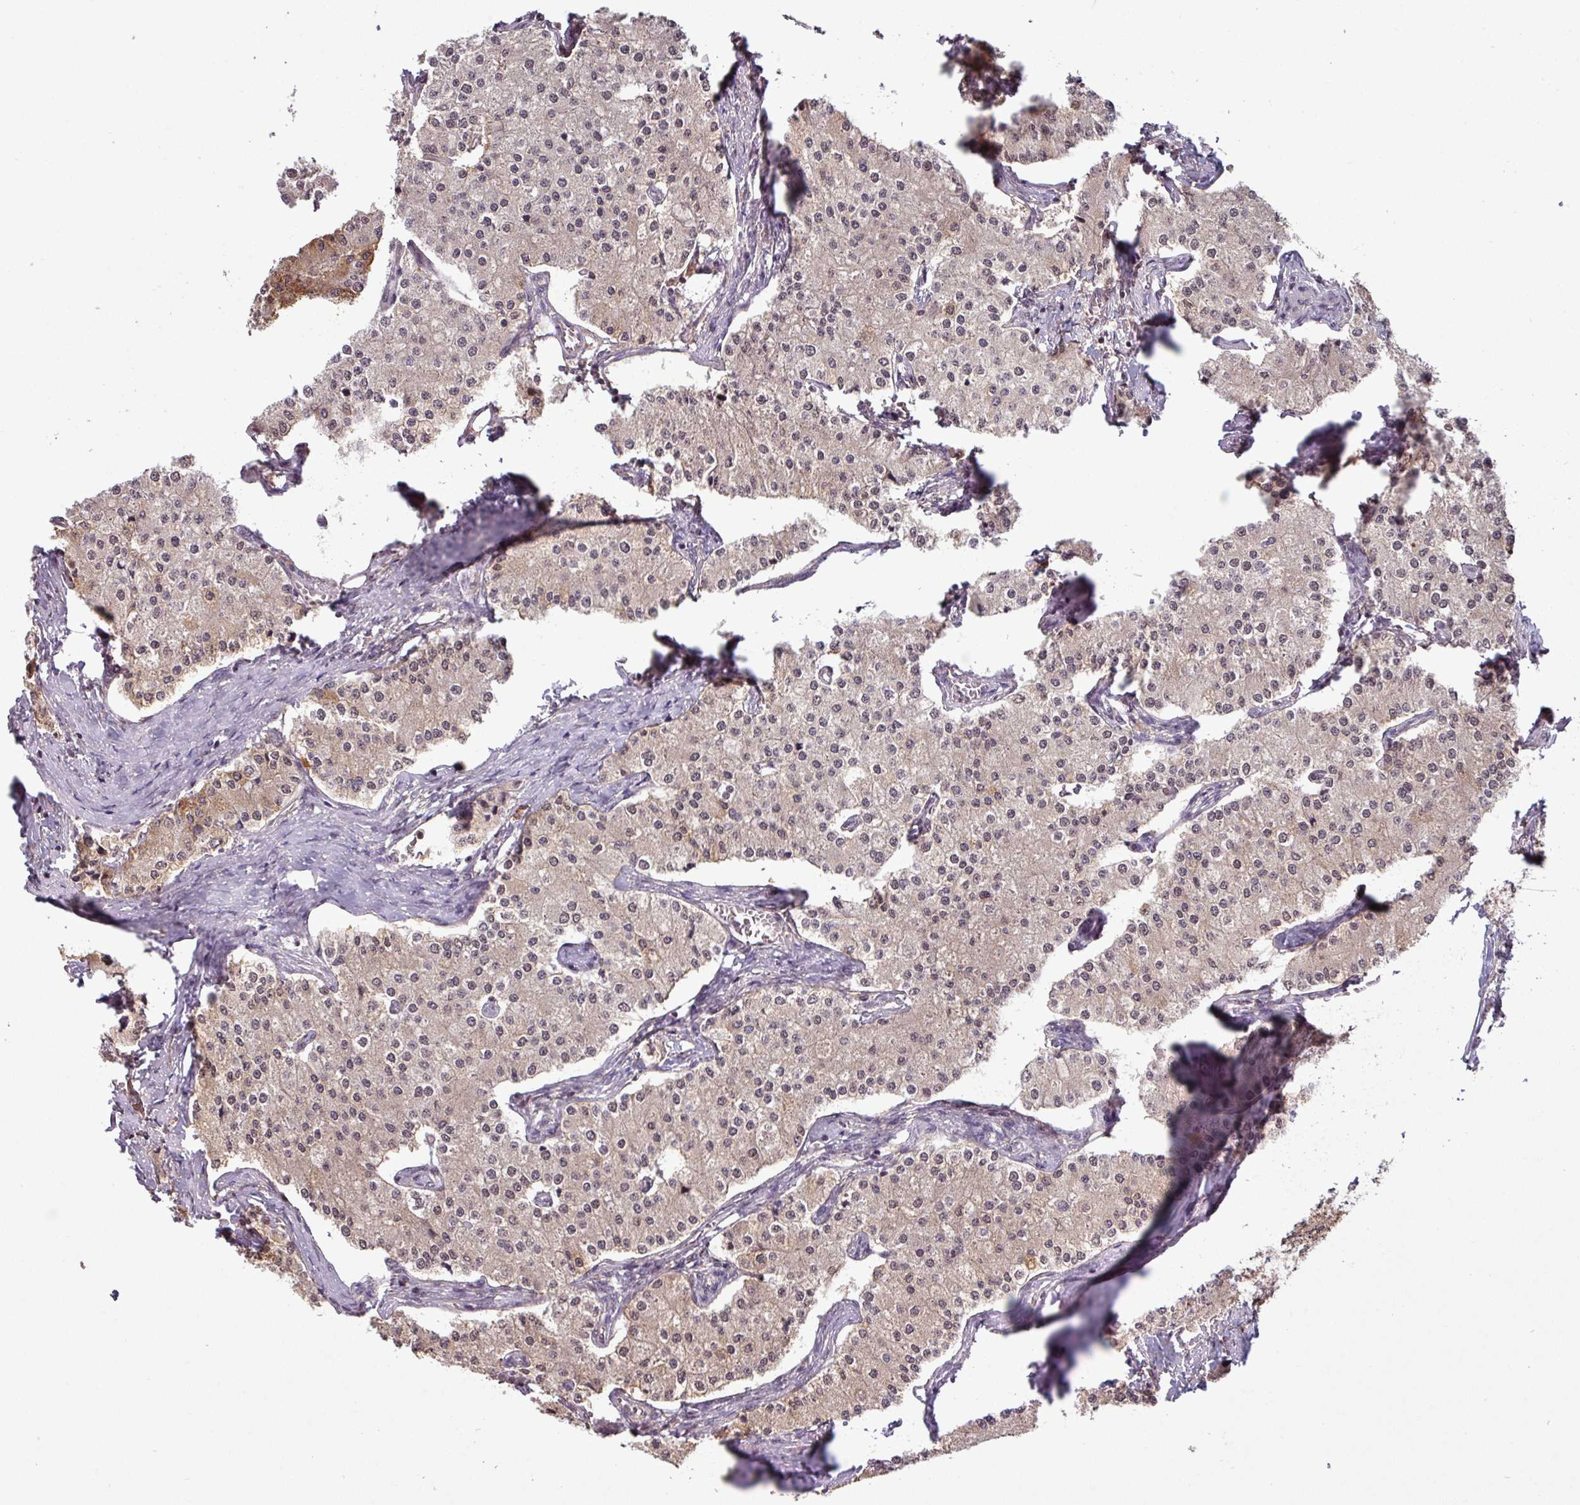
{"staining": {"intensity": "moderate", "quantity": "<25%", "location": "nuclear"}, "tissue": "carcinoid", "cell_type": "Tumor cells", "image_type": "cancer", "snomed": [{"axis": "morphology", "description": "Carcinoid, malignant, NOS"}, {"axis": "topography", "description": "Colon"}], "caption": "Tumor cells reveal low levels of moderate nuclear expression in approximately <25% of cells in human malignant carcinoid. The staining is performed using DAB (3,3'-diaminobenzidine) brown chromogen to label protein expression. The nuclei are counter-stained blue using hematoxylin.", "gene": "NOB1", "patient": {"sex": "female", "age": 52}}